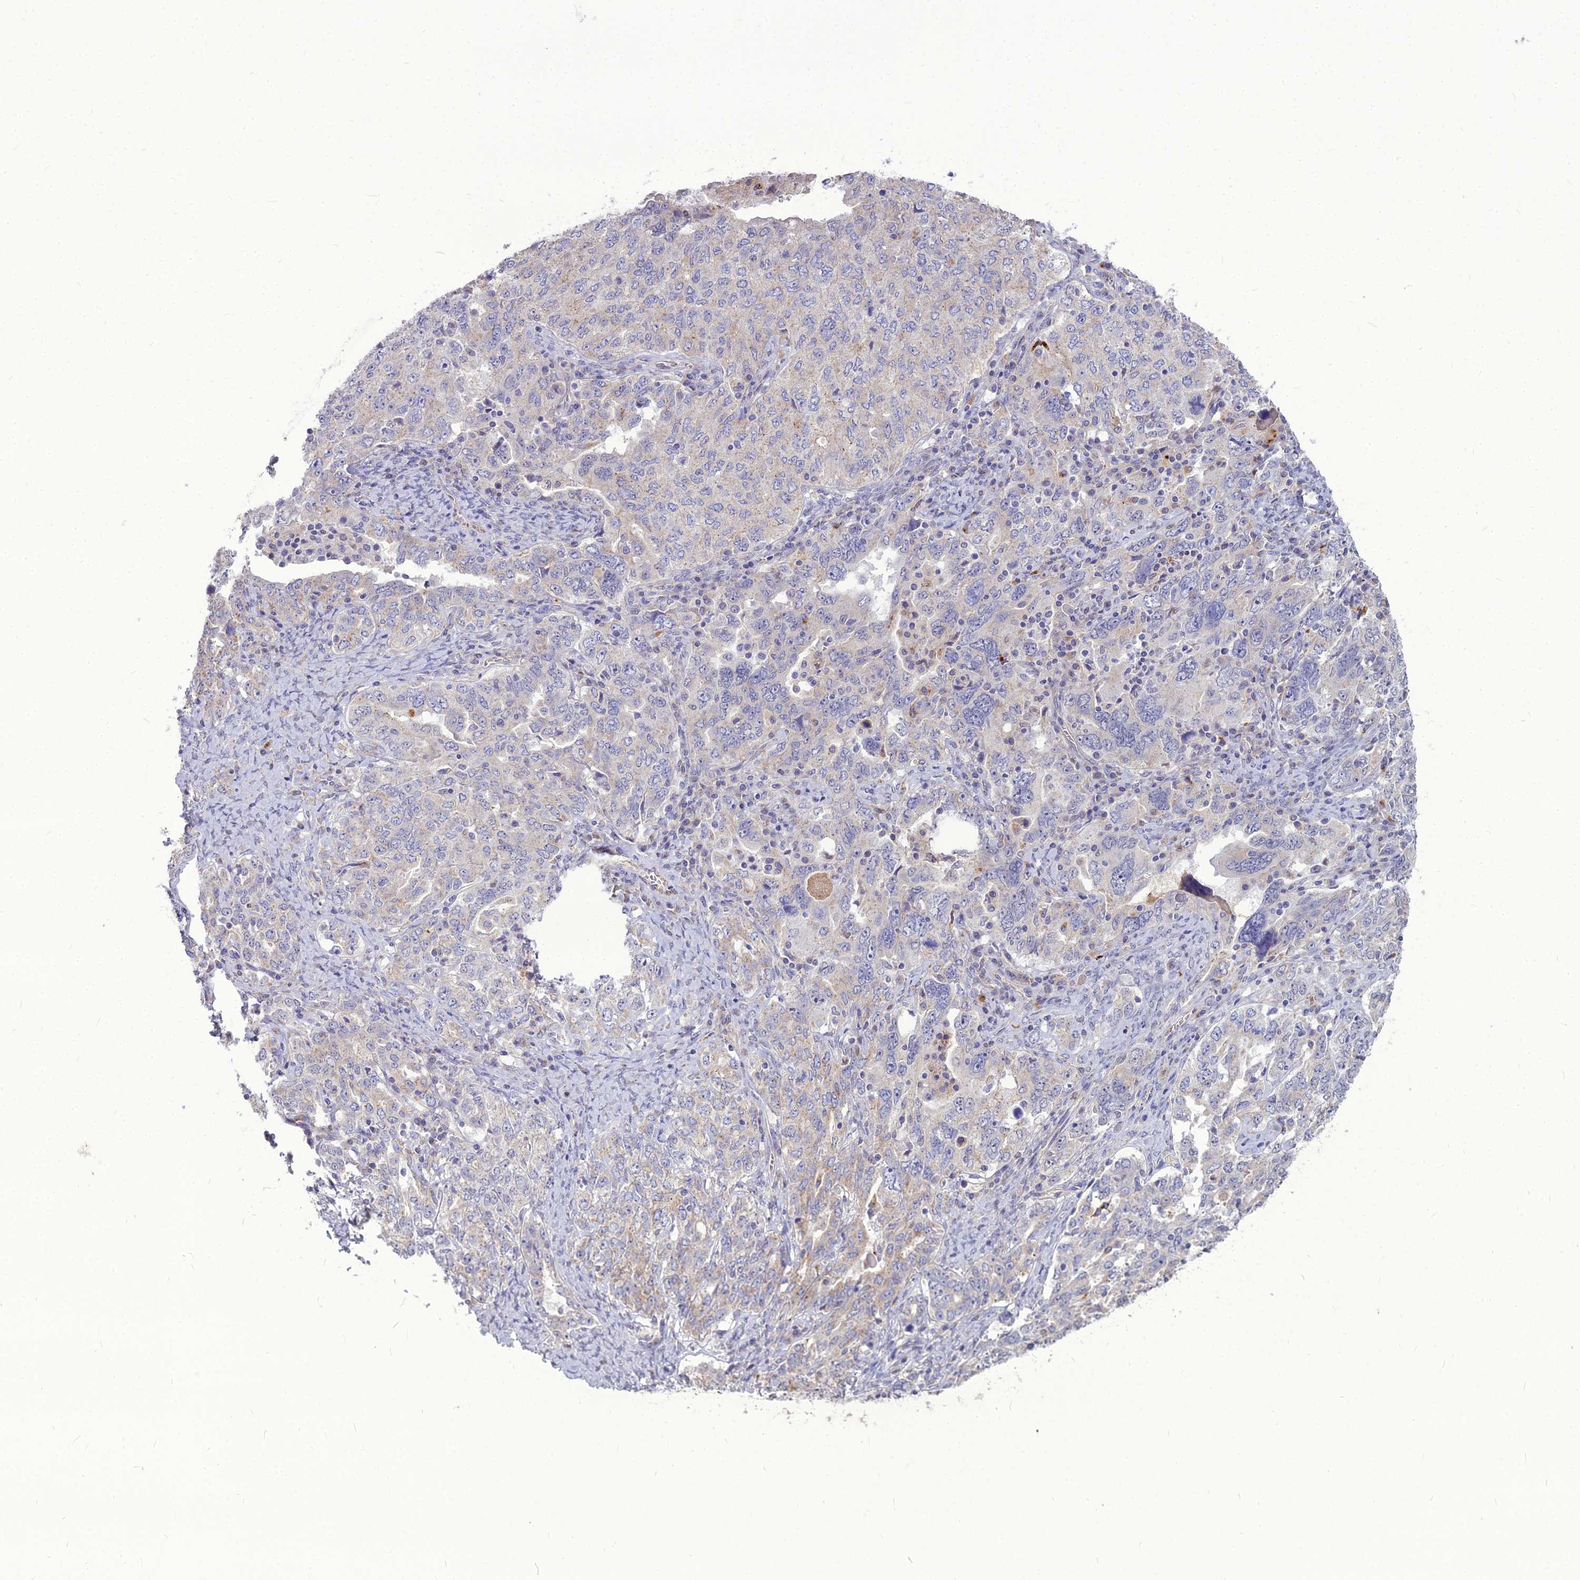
{"staining": {"intensity": "negative", "quantity": "none", "location": "none"}, "tissue": "ovarian cancer", "cell_type": "Tumor cells", "image_type": "cancer", "snomed": [{"axis": "morphology", "description": "Carcinoma, endometroid"}, {"axis": "topography", "description": "Ovary"}], "caption": "DAB (3,3'-diaminobenzidine) immunohistochemical staining of endometroid carcinoma (ovarian) exhibits no significant expression in tumor cells.", "gene": "PCED1B", "patient": {"sex": "female", "age": 62}}